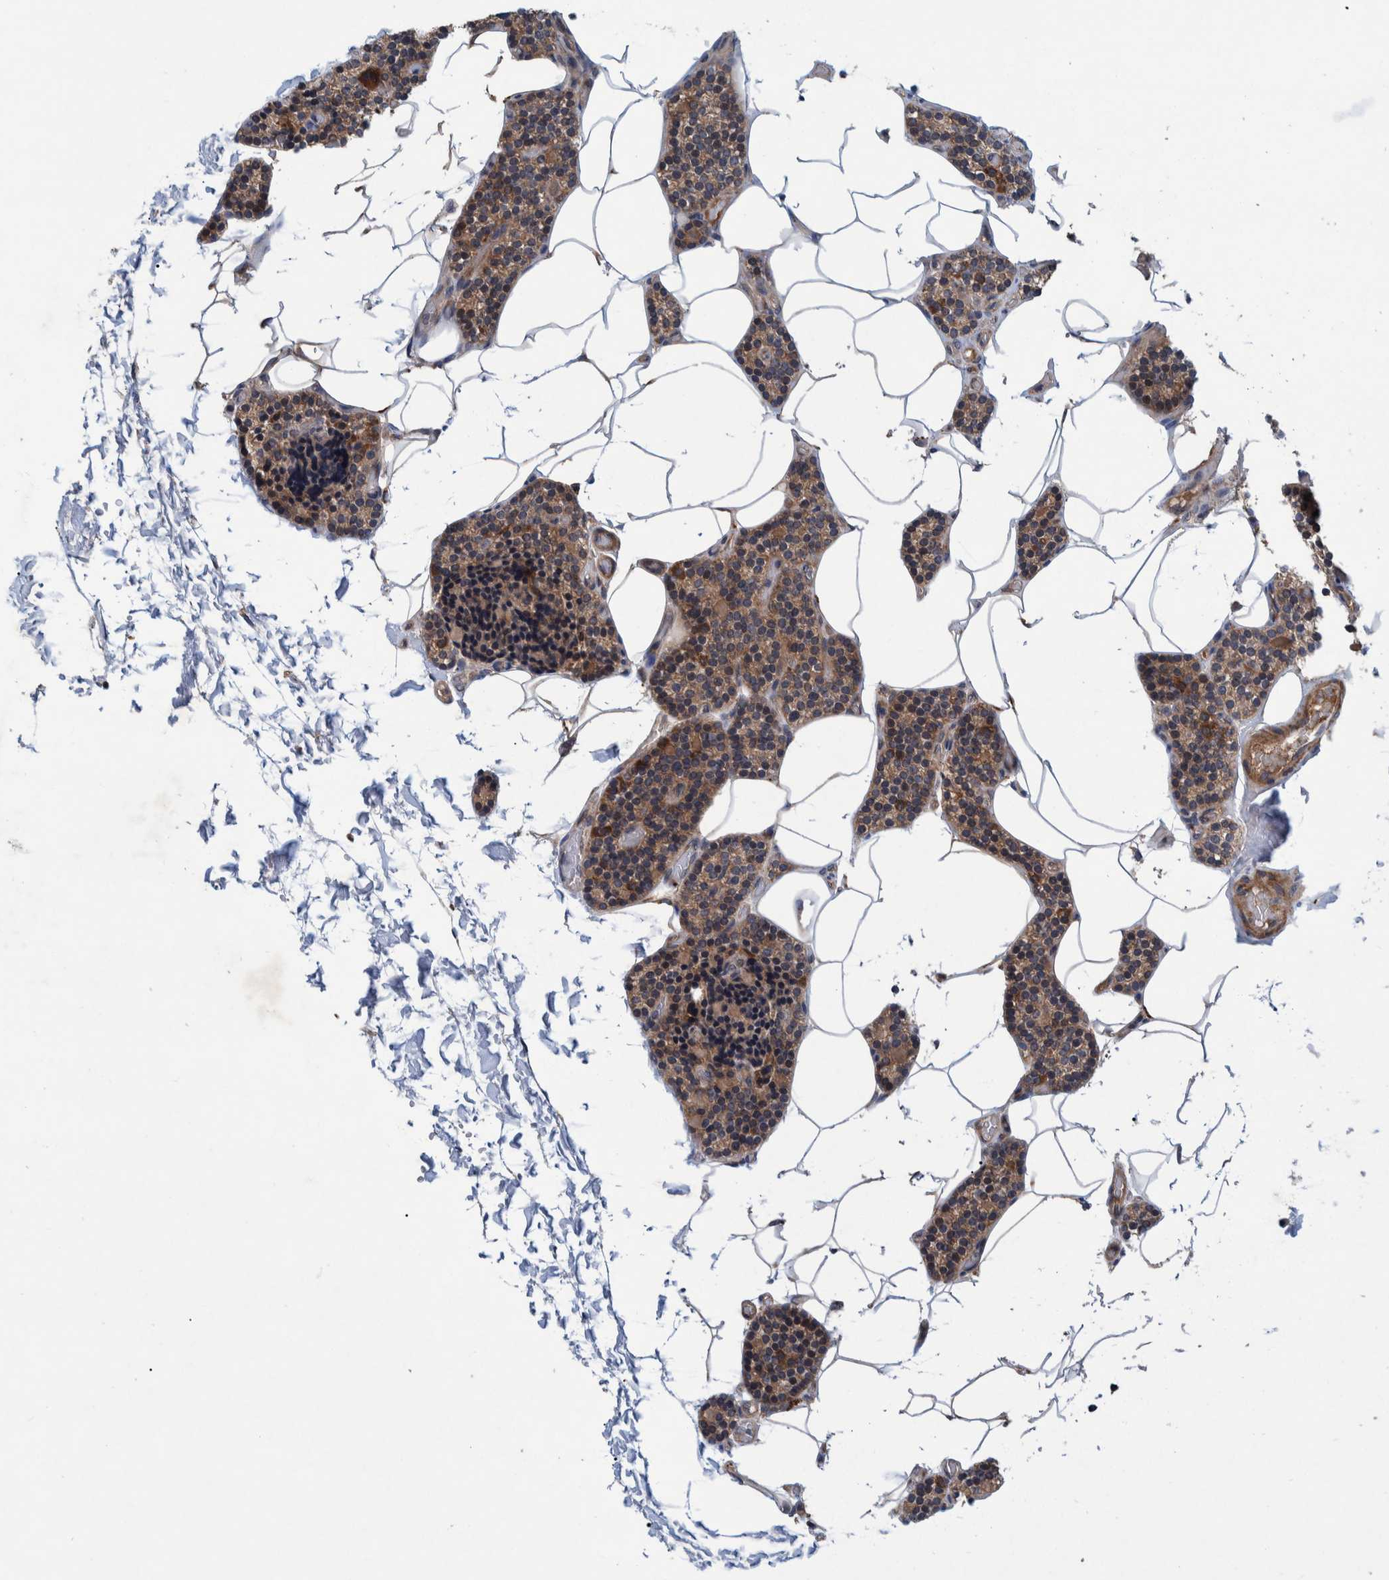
{"staining": {"intensity": "moderate", "quantity": ">75%", "location": "cytoplasmic/membranous"}, "tissue": "parathyroid gland", "cell_type": "Glandular cells", "image_type": "normal", "snomed": [{"axis": "morphology", "description": "Normal tissue, NOS"}, {"axis": "topography", "description": "Parathyroid gland"}], "caption": "This photomicrograph shows unremarkable parathyroid gland stained with immunohistochemistry (IHC) to label a protein in brown. The cytoplasmic/membranous of glandular cells show moderate positivity for the protein. Nuclei are counter-stained blue.", "gene": "ITIH3", "patient": {"sex": "male", "age": 52}}